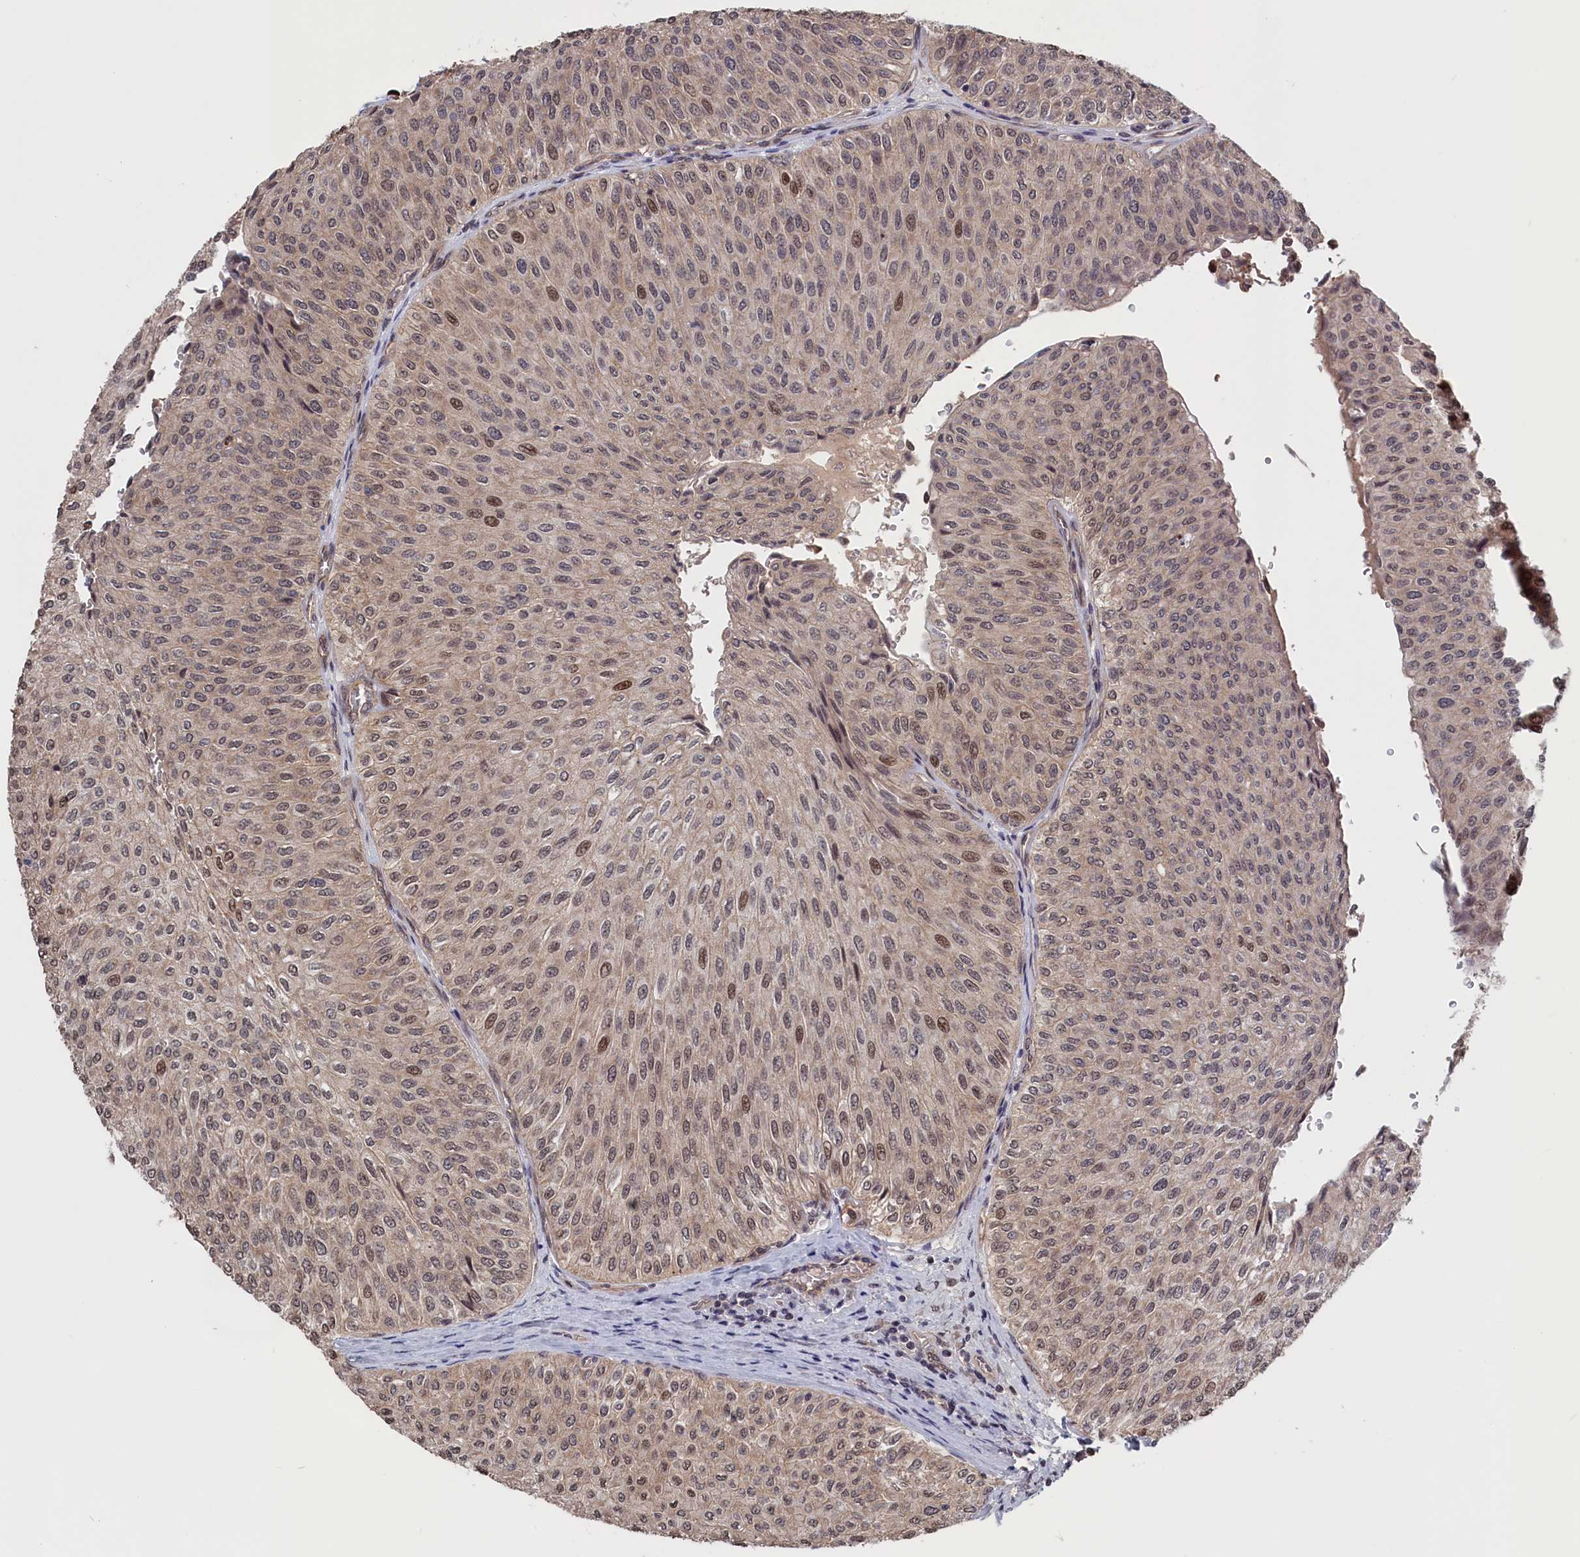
{"staining": {"intensity": "weak", "quantity": "25%-75%", "location": "nuclear"}, "tissue": "urothelial cancer", "cell_type": "Tumor cells", "image_type": "cancer", "snomed": [{"axis": "morphology", "description": "Urothelial carcinoma, Low grade"}, {"axis": "topography", "description": "Urinary bladder"}], "caption": "Approximately 25%-75% of tumor cells in human urothelial cancer show weak nuclear protein positivity as visualized by brown immunohistochemical staining.", "gene": "PLP2", "patient": {"sex": "male", "age": 78}}